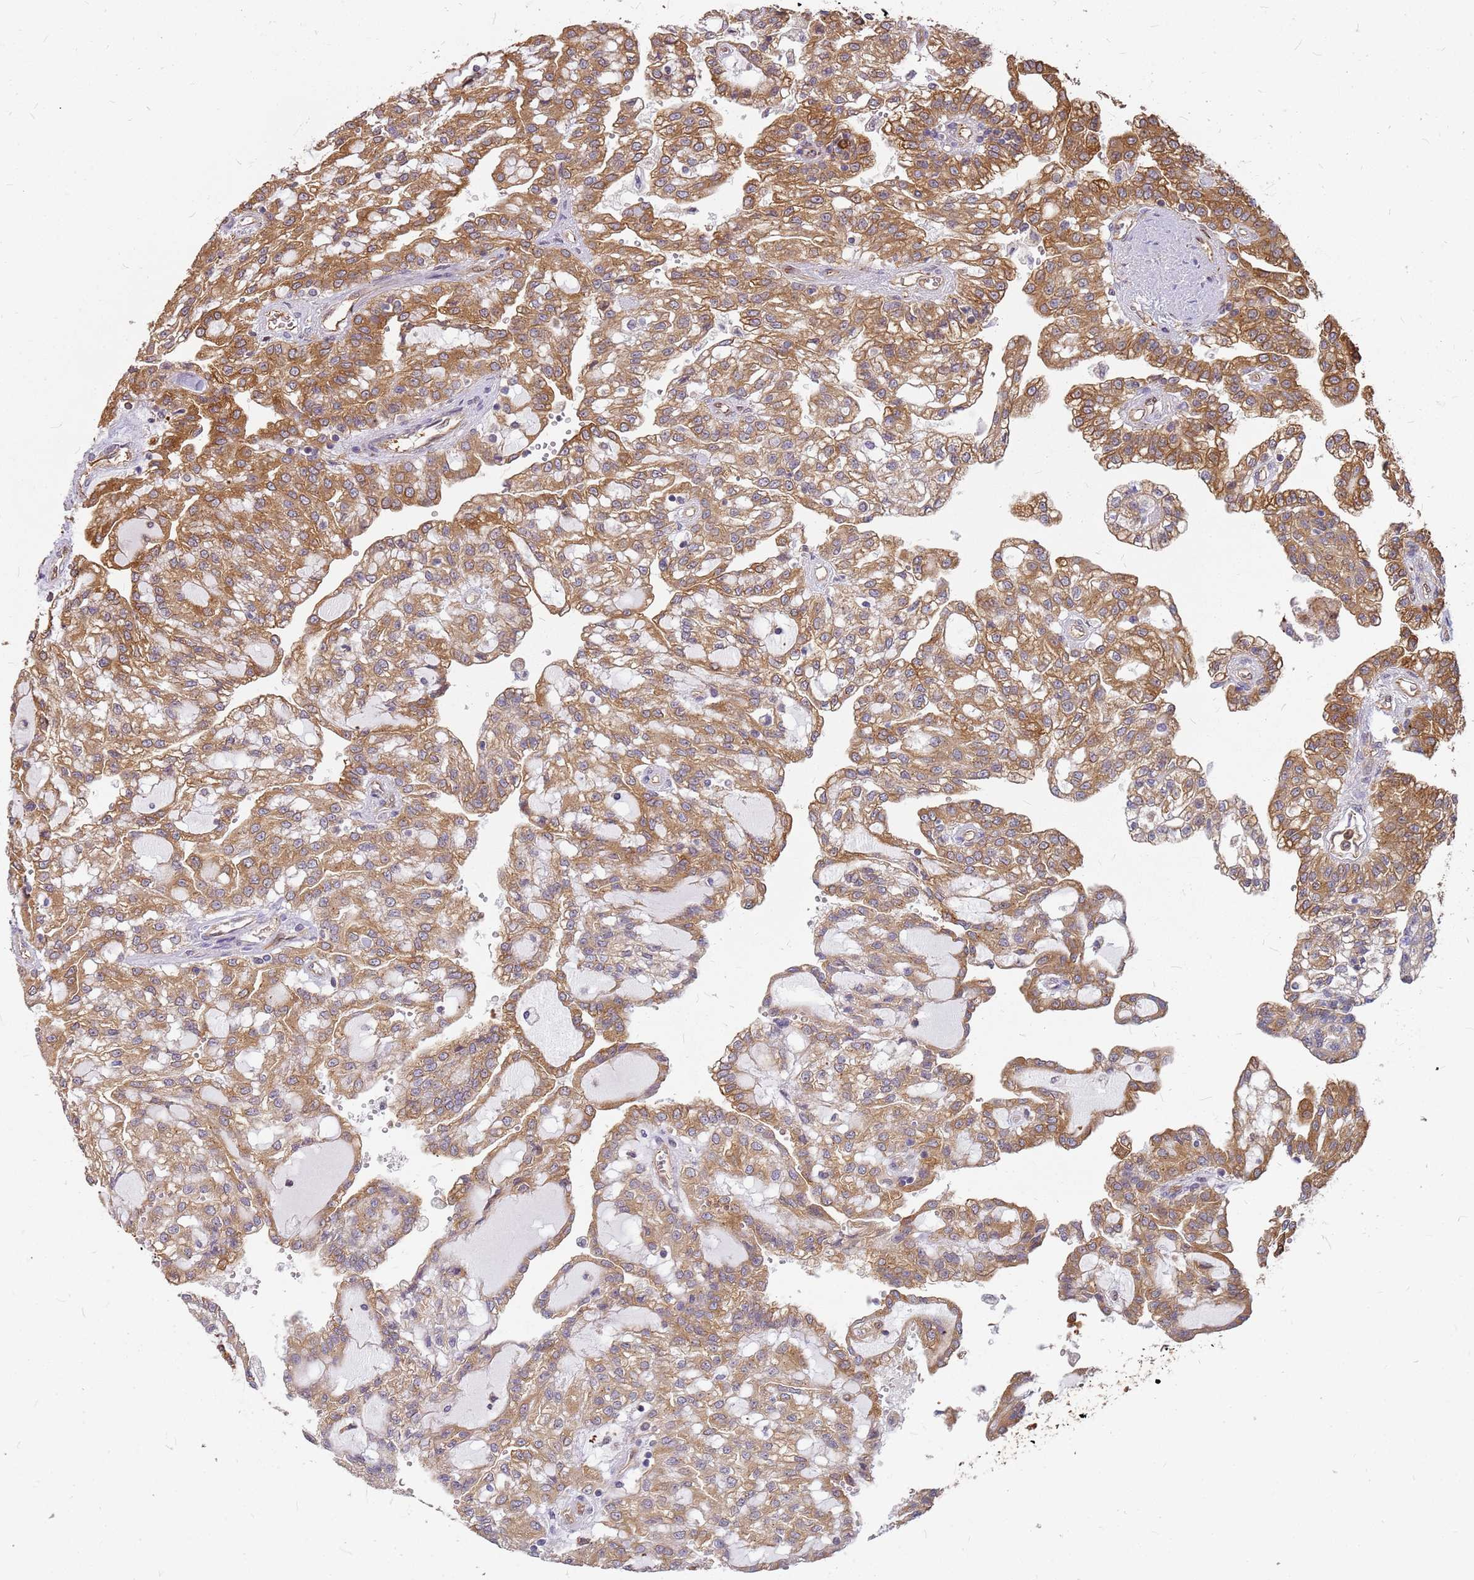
{"staining": {"intensity": "moderate", "quantity": ">75%", "location": "cytoplasmic/membranous"}, "tissue": "renal cancer", "cell_type": "Tumor cells", "image_type": "cancer", "snomed": [{"axis": "morphology", "description": "Adenocarcinoma, NOS"}, {"axis": "topography", "description": "Kidney"}], "caption": "A micrograph of renal adenocarcinoma stained for a protein displays moderate cytoplasmic/membranous brown staining in tumor cells. (IHC, brightfield microscopy, high magnification).", "gene": "HDX", "patient": {"sex": "male", "age": 63}}